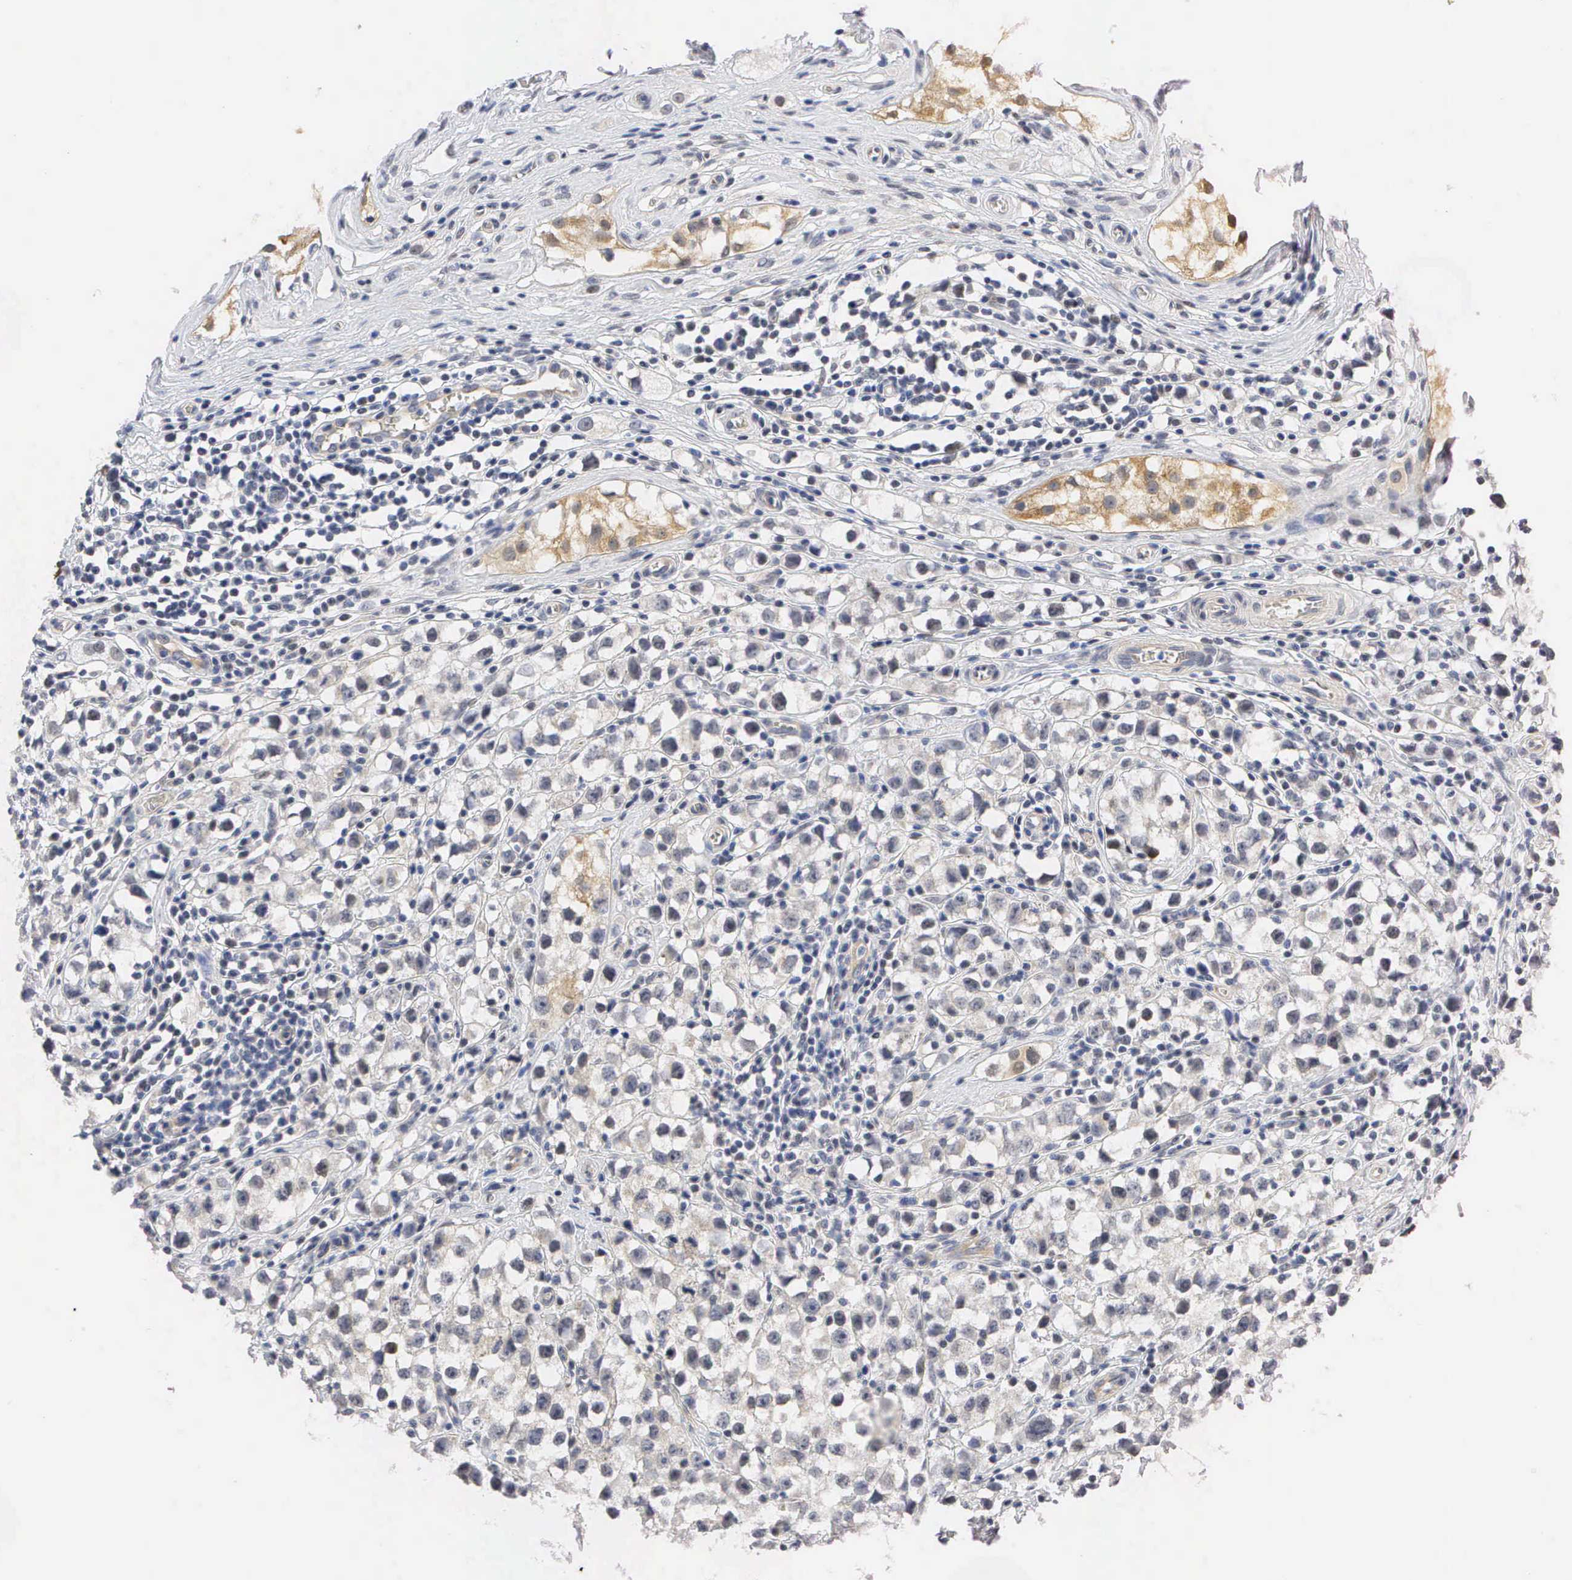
{"staining": {"intensity": "weak", "quantity": "<25%", "location": "cytoplasmic/membranous"}, "tissue": "testis cancer", "cell_type": "Tumor cells", "image_type": "cancer", "snomed": [{"axis": "morphology", "description": "Seminoma, NOS"}, {"axis": "topography", "description": "Testis"}], "caption": "A micrograph of testis cancer (seminoma) stained for a protein reveals no brown staining in tumor cells. The staining is performed using DAB (3,3'-diaminobenzidine) brown chromogen with nuclei counter-stained in using hematoxylin.", "gene": "PGR", "patient": {"sex": "male", "age": 35}}